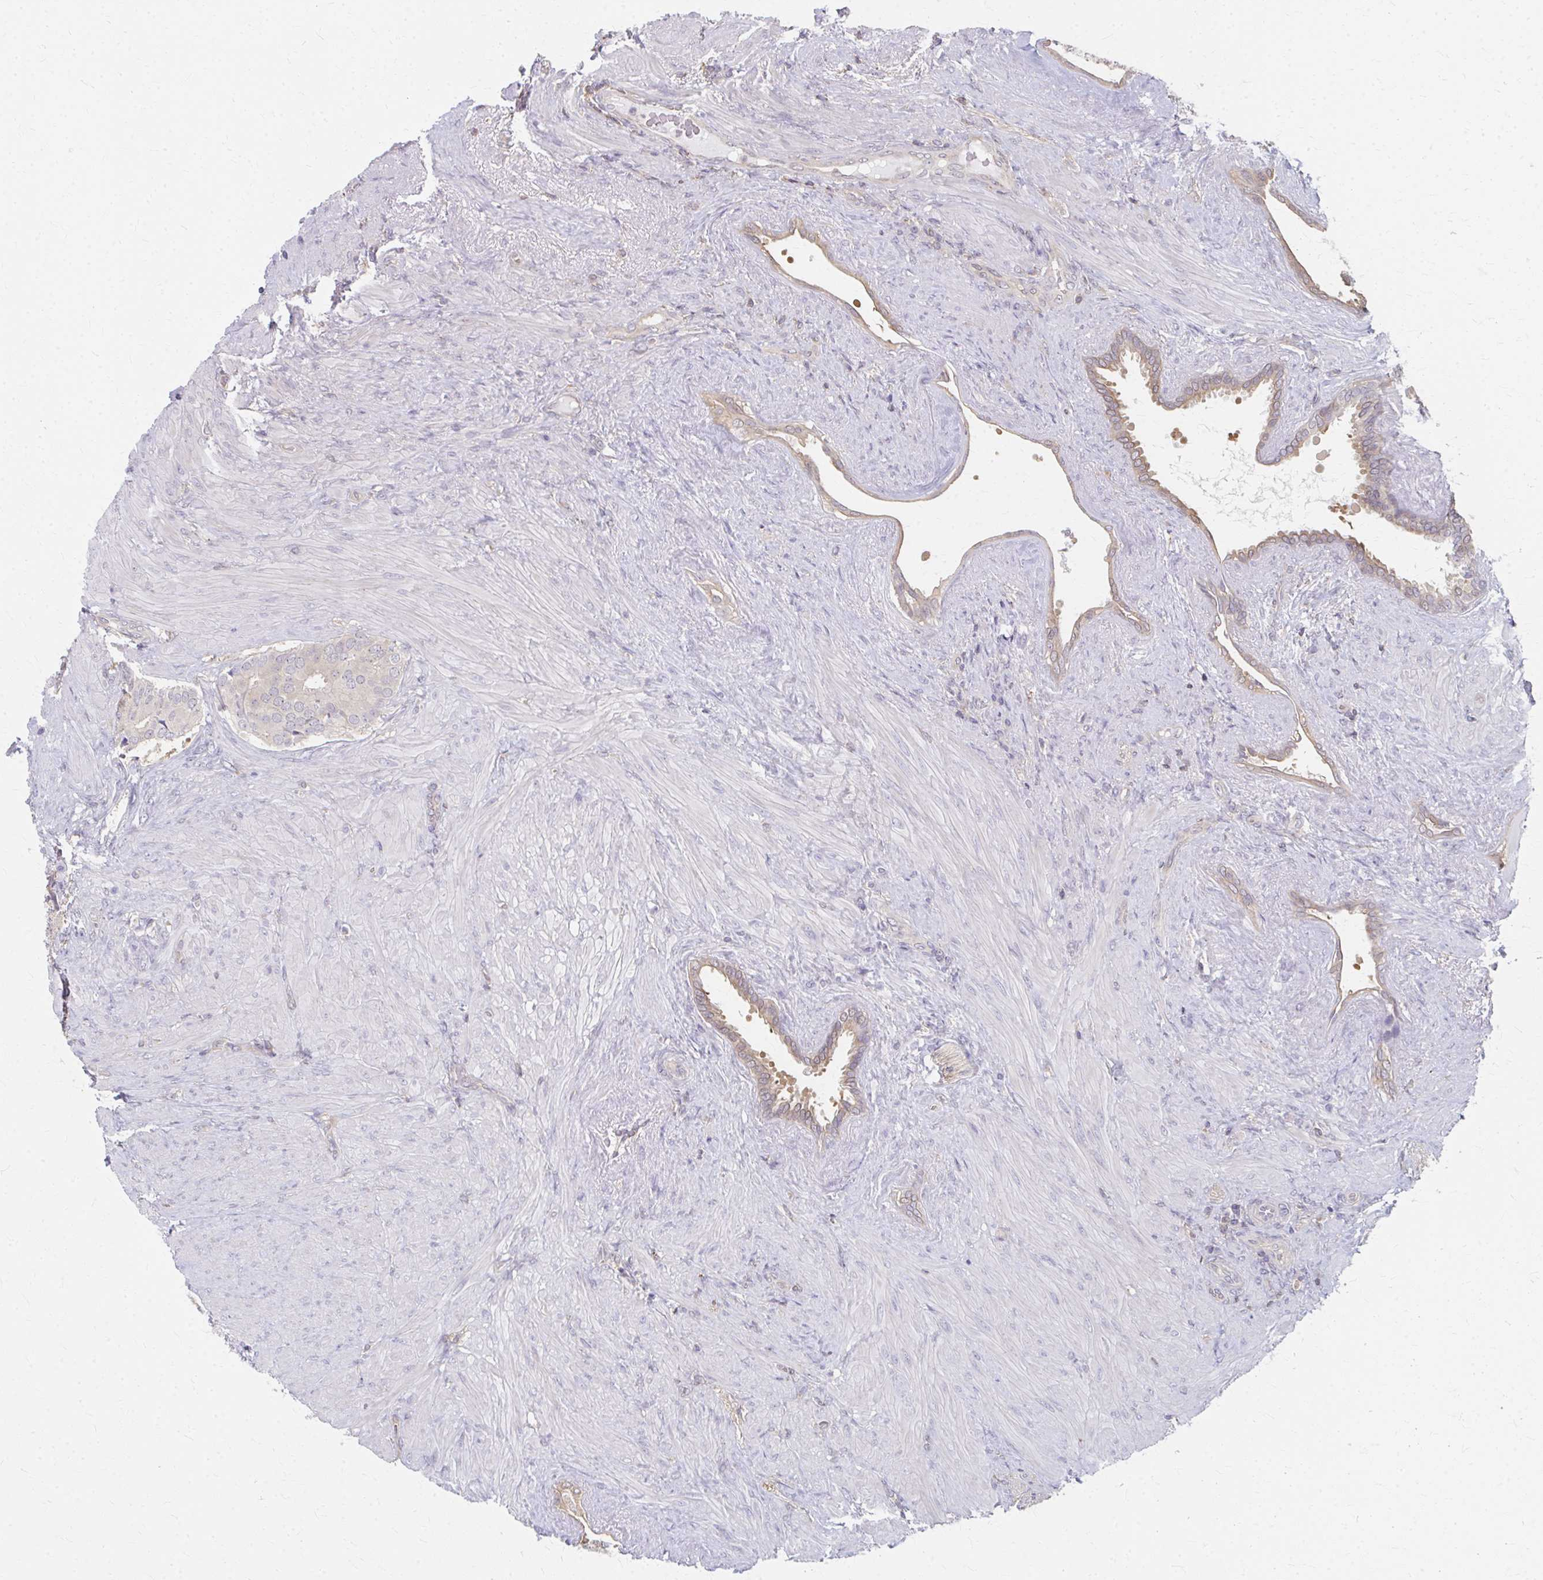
{"staining": {"intensity": "negative", "quantity": "none", "location": "none"}, "tissue": "prostate cancer", "cell_type": "Tumor cells", "image_type": "cancer", "snomed": [{"axis": "morphology", "description": "Adenocarcinoma, High grade"}, {"axis": "topography", "description": "Prostate"}], "caption": "Prostate cancer (high-grade adenocarcinoma) was stained to show a protein in brown. There is no significant expression in tumor cells.", "gene": "RABGAP1L", "patient": {"sex": "male", "age": 62}}